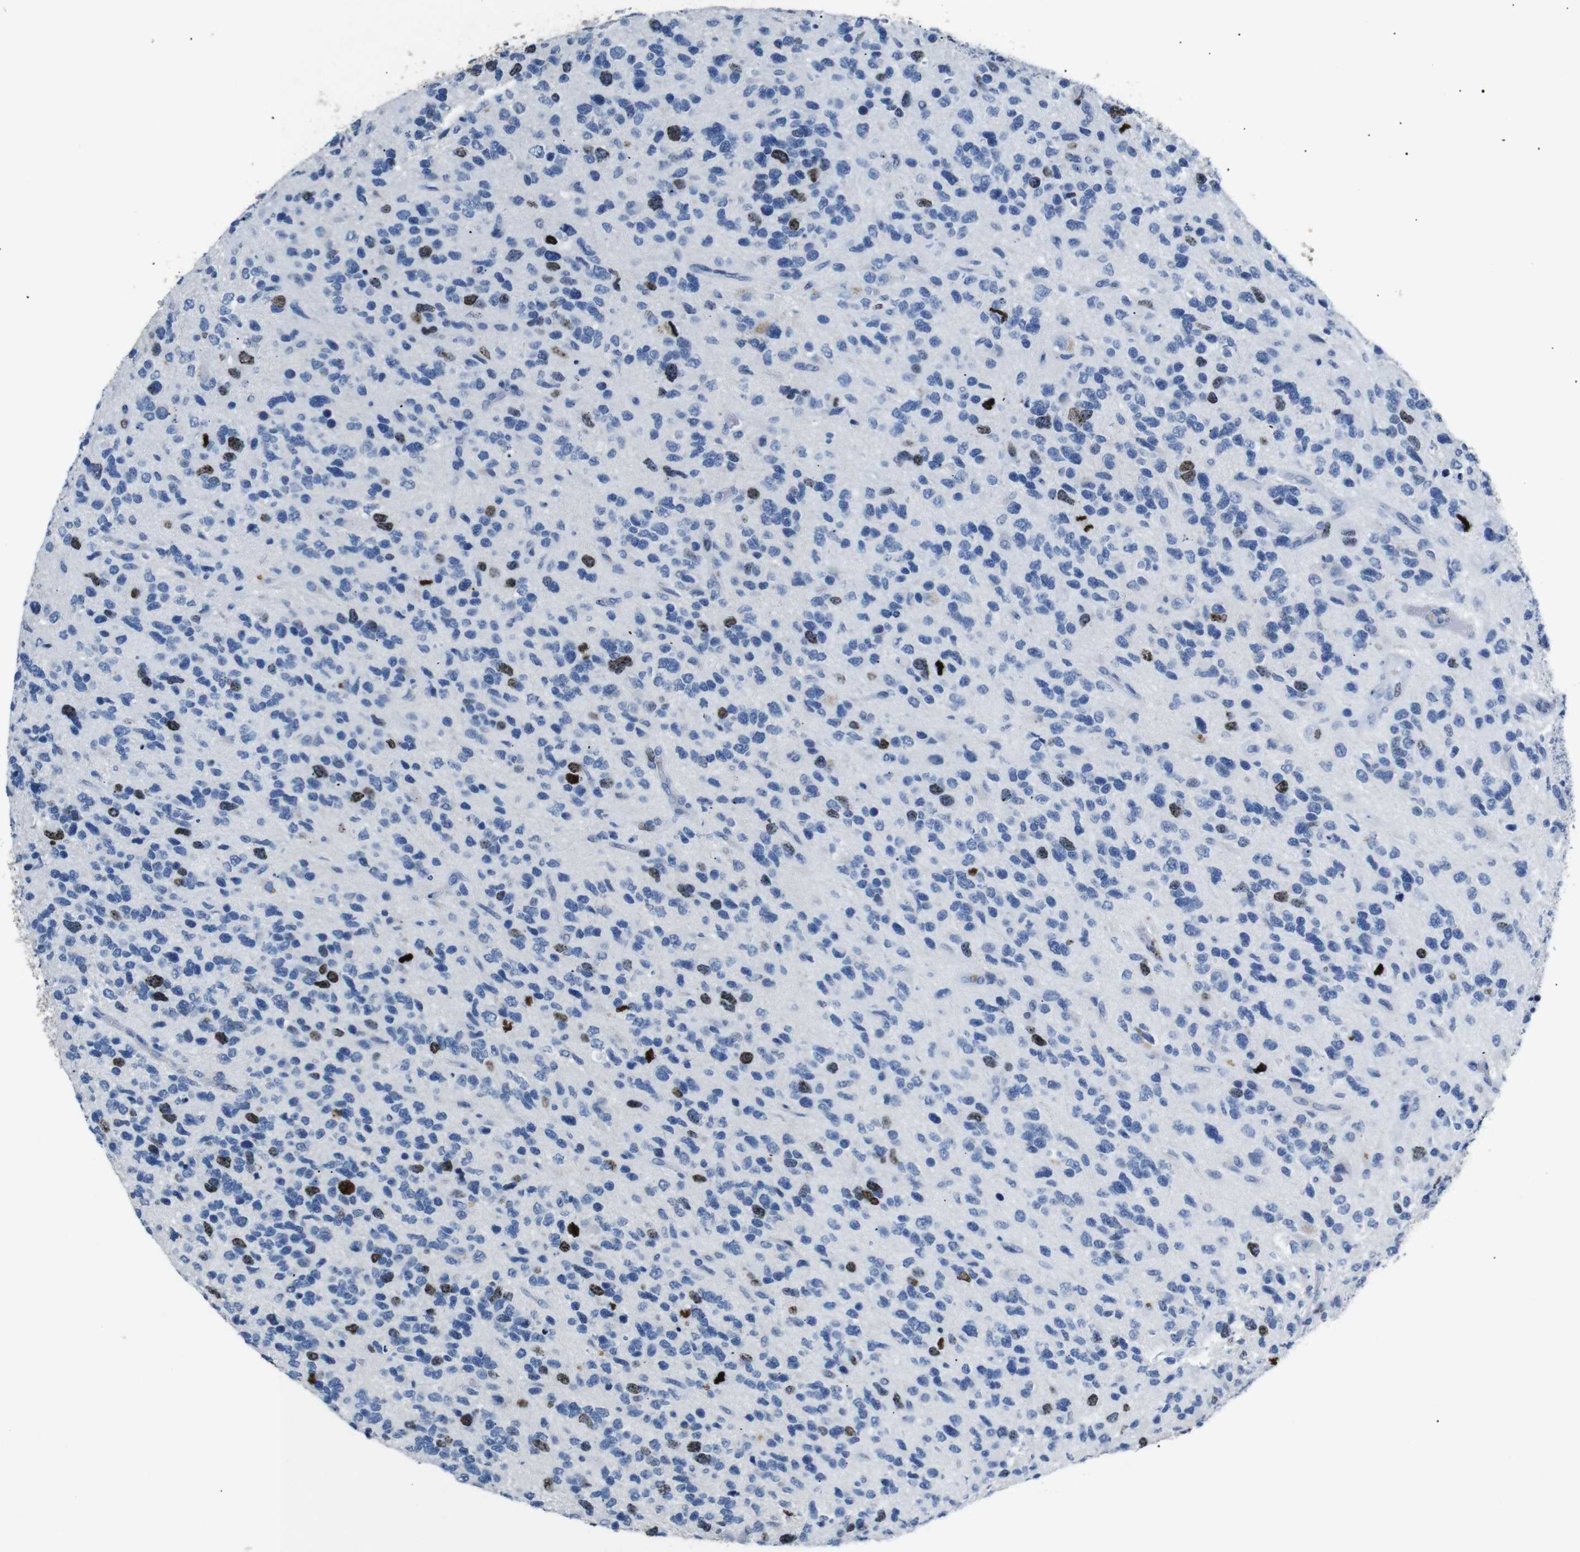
{"staining": {"intensity": "strong", "quantity": "<25%", "location": "nuclear"}, "tissue": "glioma", "cell_type": "Tumor cells", "image_type": "cancer", "snomed": [{"axis": "morphology", "description": "Glioma, malignant, High grade"}, {"axis": "topography", "description": "Brain"}], "caption": "Malignant glioma (high-grade) stained with DAB IHC reveals medium levels of strong nuclear expression in approximately <25% of tumor cells.", "gene": "INCENP", "patient": {"sex": "female", "age": 58}}